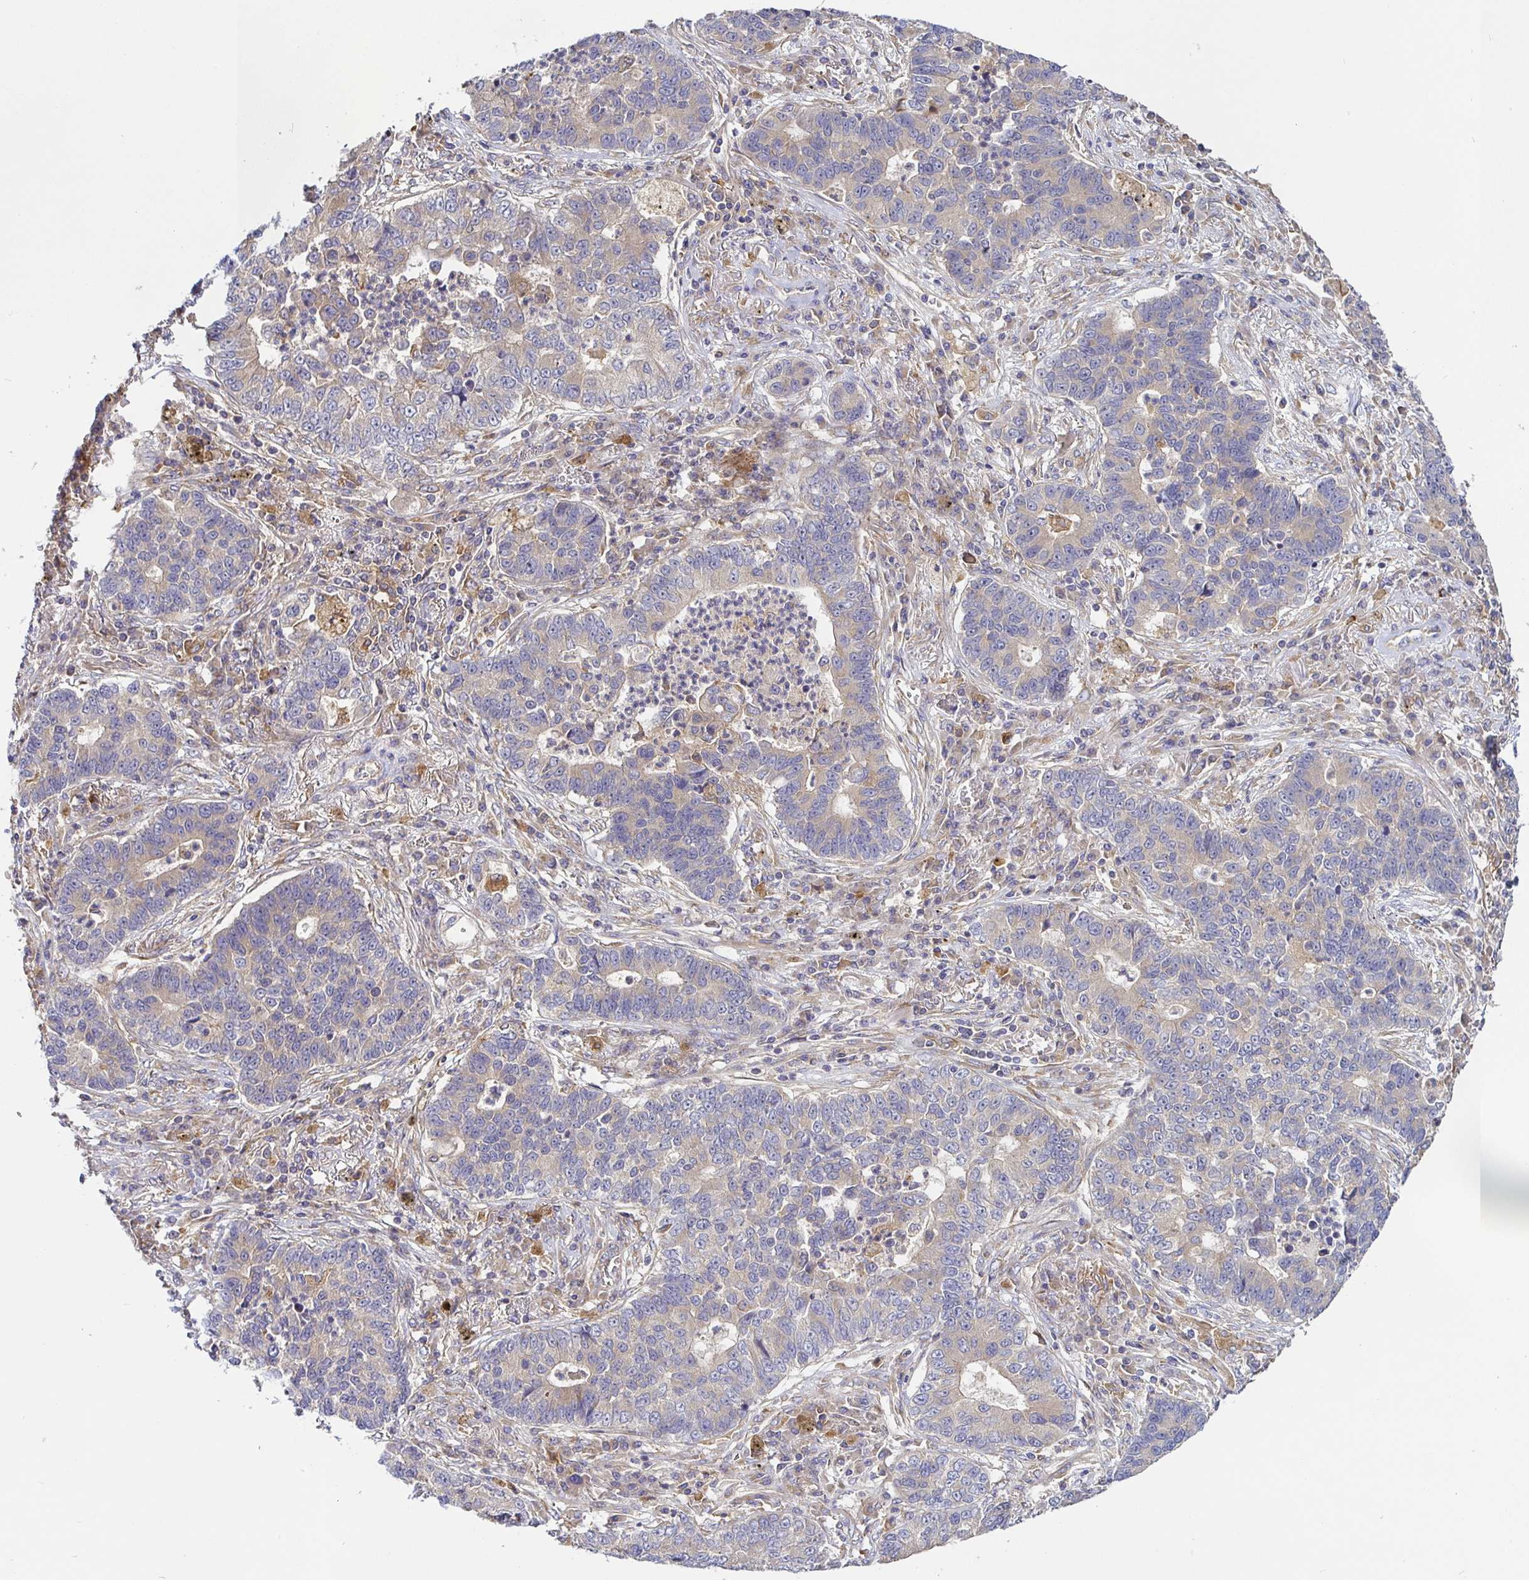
{"staining": {"intensity": "weak", "quantity": "<25%", "location": "cytoplasmic/membranous"}, "tissue": "lung cancer", "cell_type": "Tumor cells", "image_type": "cancer", "snomed": [{"axis": "morphology", "description": "Adenocarcinoma, NOS"}, {"axis": "topography", "description": "Lung"}], "caption": "Protein analysis of adenocarcinoma (lung) shows no significant positivity in tumor cells. (DAB IHC with hematoxylin counter stain).", "gene": "SNX8", "patient": {"sex": "female", "age": 57}}